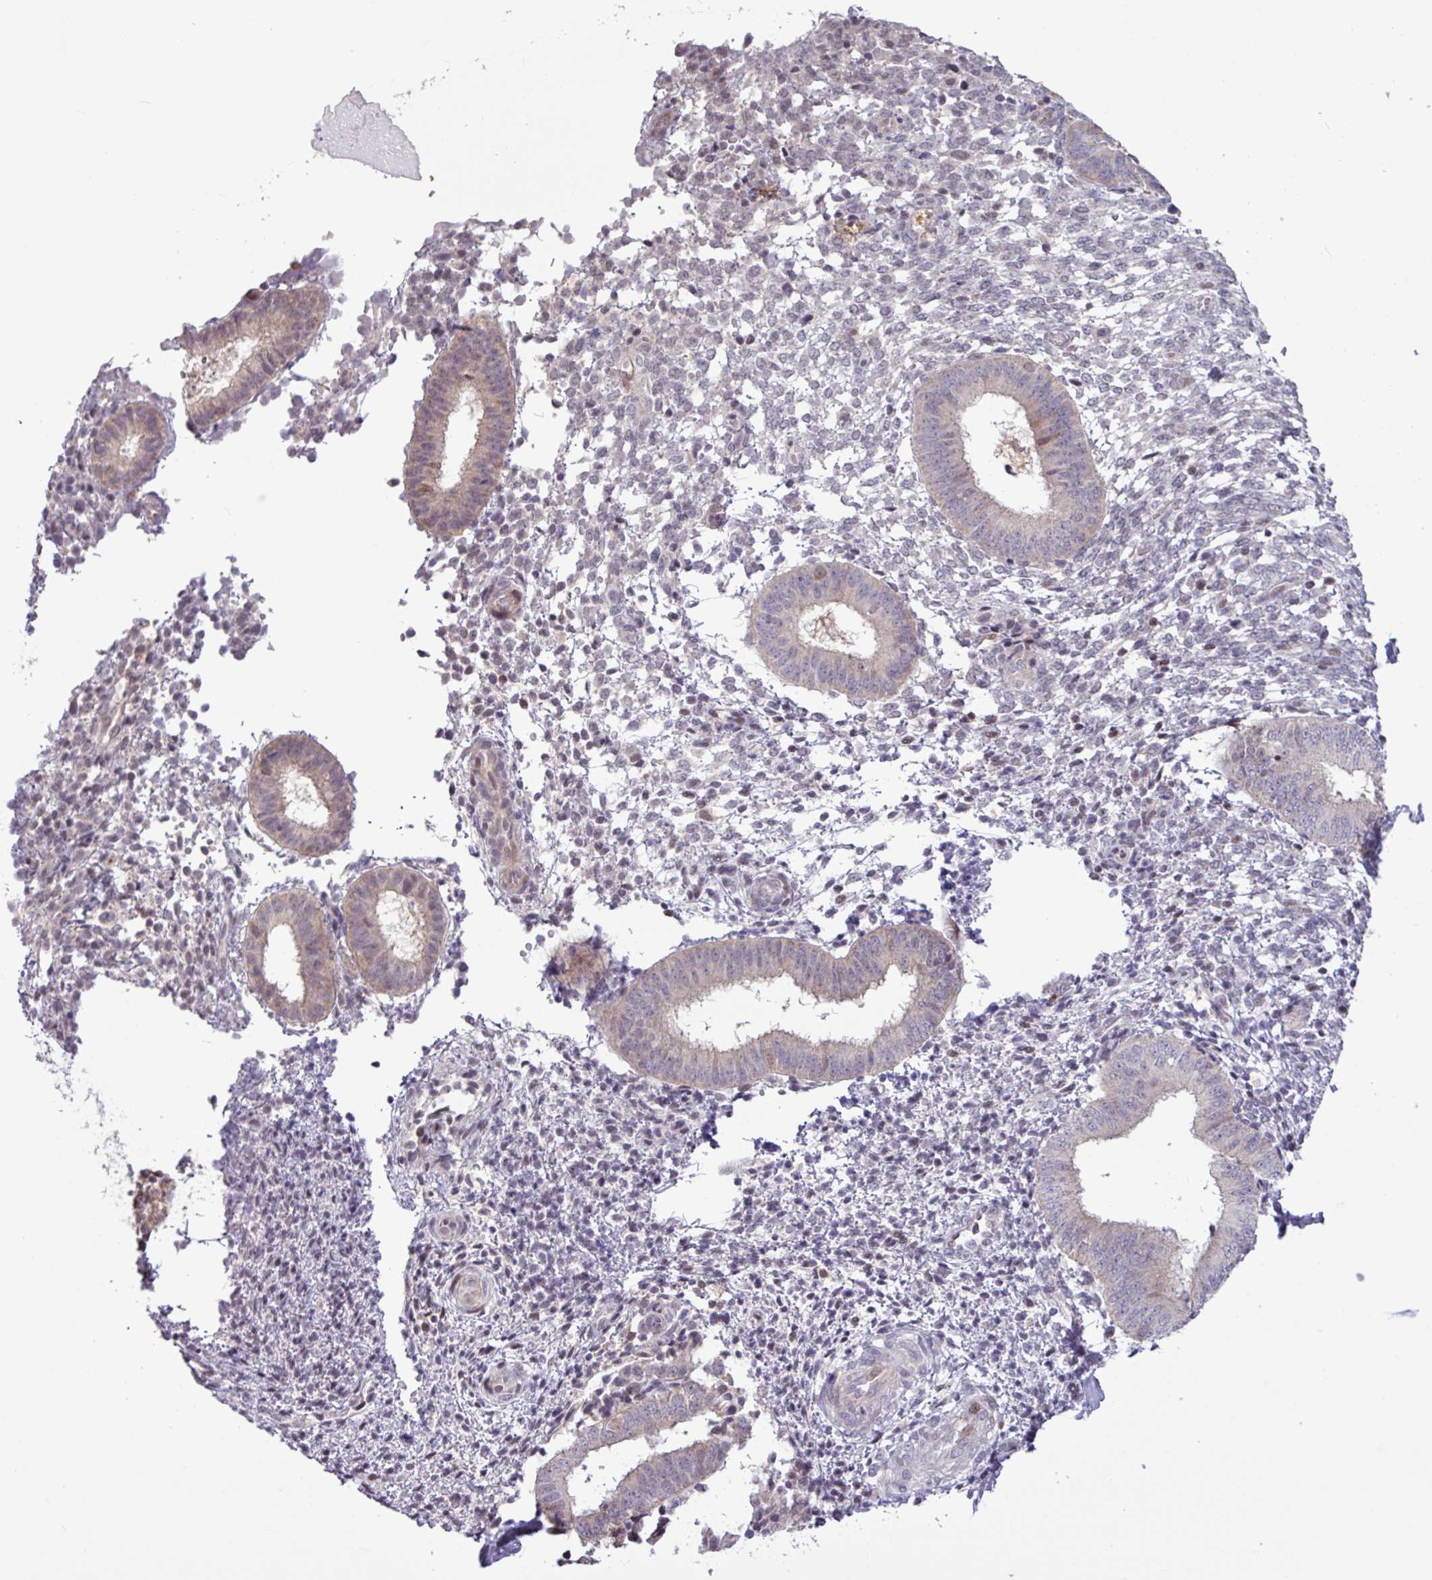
{"staining": {"intensity": "weak", "quantity": "<25%", "location": "cytoplasmic/membranous,nuclear"}, "tissue": "endometrium", "cell_type": "Cells in endometrial stroma", "image_type": "normal", "snomed": [{"axis": "morphology", "description": "Normal tissue, NOS"}, {"axis": "topography", "description": "Endometrium"}], "caption": "Immunohistochemistry of unremarkable human endometrium shows no expression in cells in endometrial stroma. (IHC, brightfield microscopy, high magnification).", "gene": "RTL3", "patient": {"sex": "female", "age": 49}}